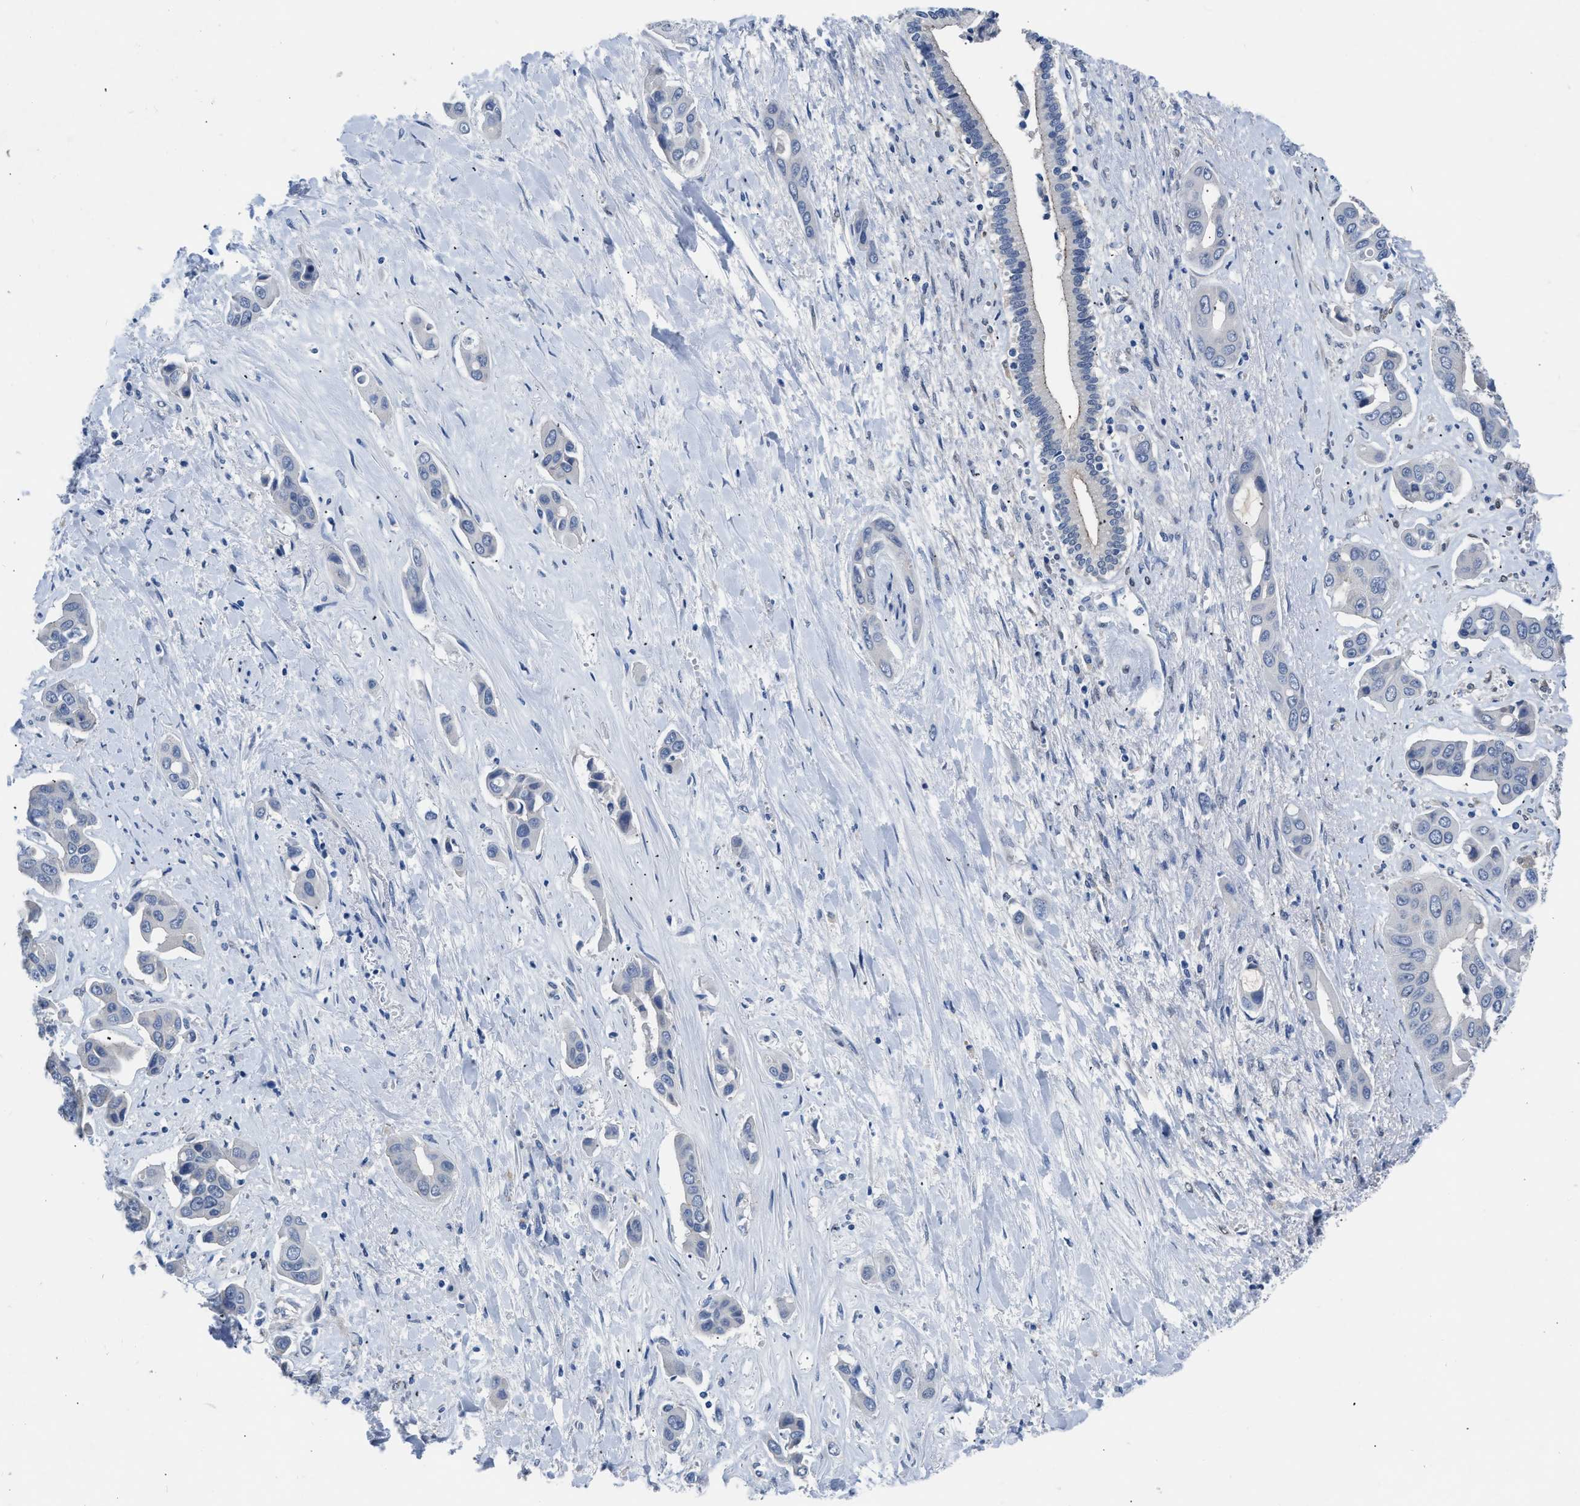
{"staining": {"intensity": "negative", "quantity": "none", "location": "none"}, "tissue": "liver cancer", "cell_type": "Tumor cells", "image_type": "cancer", "snomed": [{"axis": "morphology", "description": "Cholangiocarcinoma"}, {"axis": "topography", "description": "Liver"}], "caption": "Immunohistochemical staining of human cholangiocarcinoma (liver) shows no significant staining in tumor cells.", "gene": "RBP1", "patient": {"sex": "female", "age": 52}}